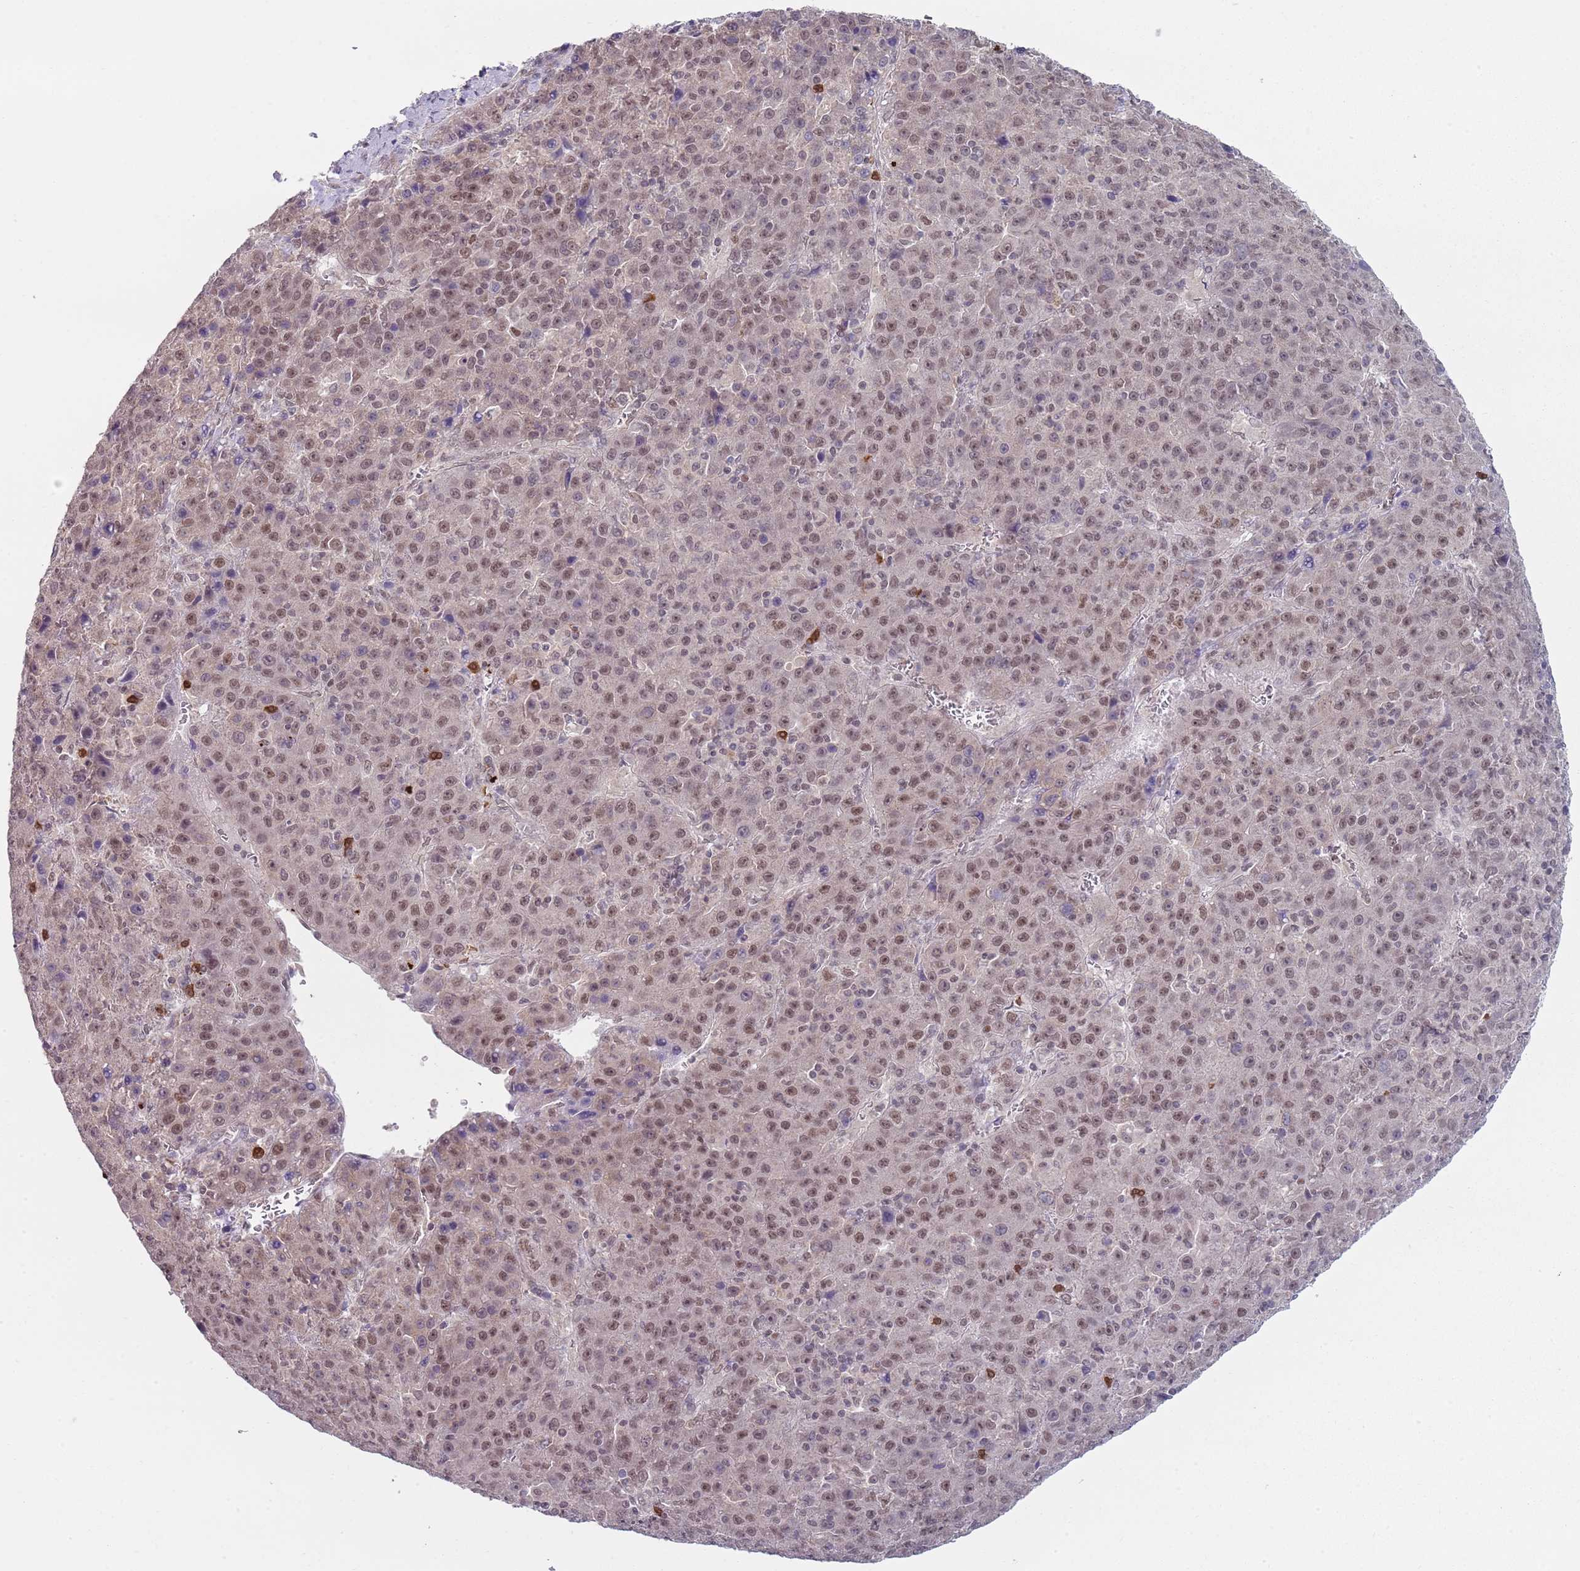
{"staining": {"intensity": "weak", "quantity": ">75%", "location": "nuclear"}, "tissue": "liver cancer", "cell_type": "Tumor cells", "image_type": "cancer", "snomed": [{"axis": "morphology", "description": "Carcinoma, Hepatocellular, NOS"}, {"axis": "topography", "description": "Liver"}], "caption": "Protein staining of liver cancer tissue reveals weak nuclear positivity in about >75% of tumor cells.", "gene": "SMARCAL1", "patient": {"sex": "female", "age": 53}}